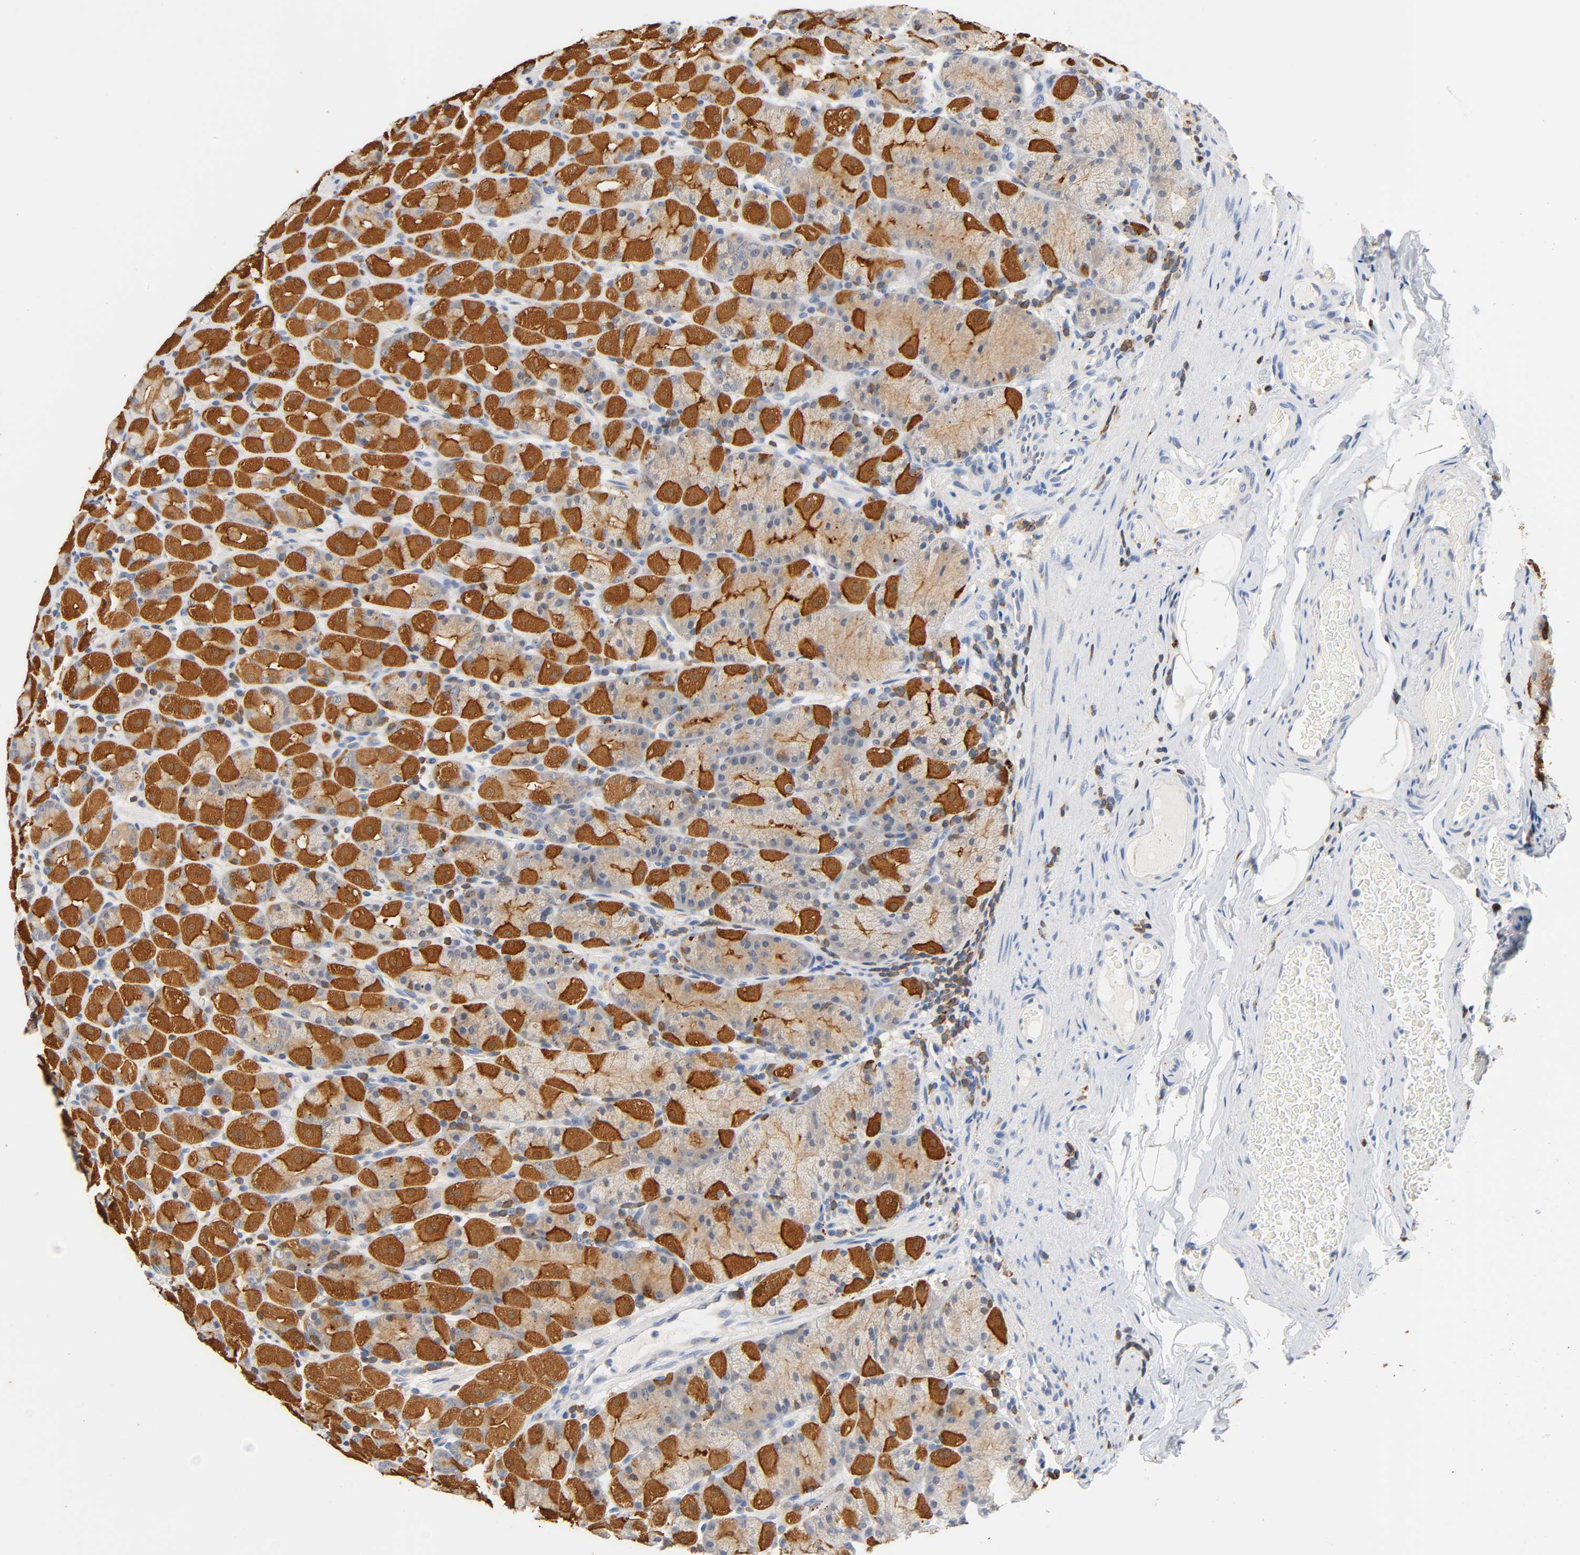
{"staining": {"intensity": "strong", "quantity": "25%-75%", "location": "cytoplasmic/membranous"}, "tissue": "stomach", "cell_type": "Glandular cells", "image_type": "normal", "snomed": [{"axis": "morphology", "description": "Normal tissue, NOS"}, {"axis": "topography", "description": "Stomach, upper"}], "caption": "This is an image of immunohistochemistry (IHC) staining of unremarkable stomach, which shows strong expression in the cytoplasmic/membranous of glandular cells.", "gene": "UCKL1", "patient": {"sex": "male", "age": 68}}